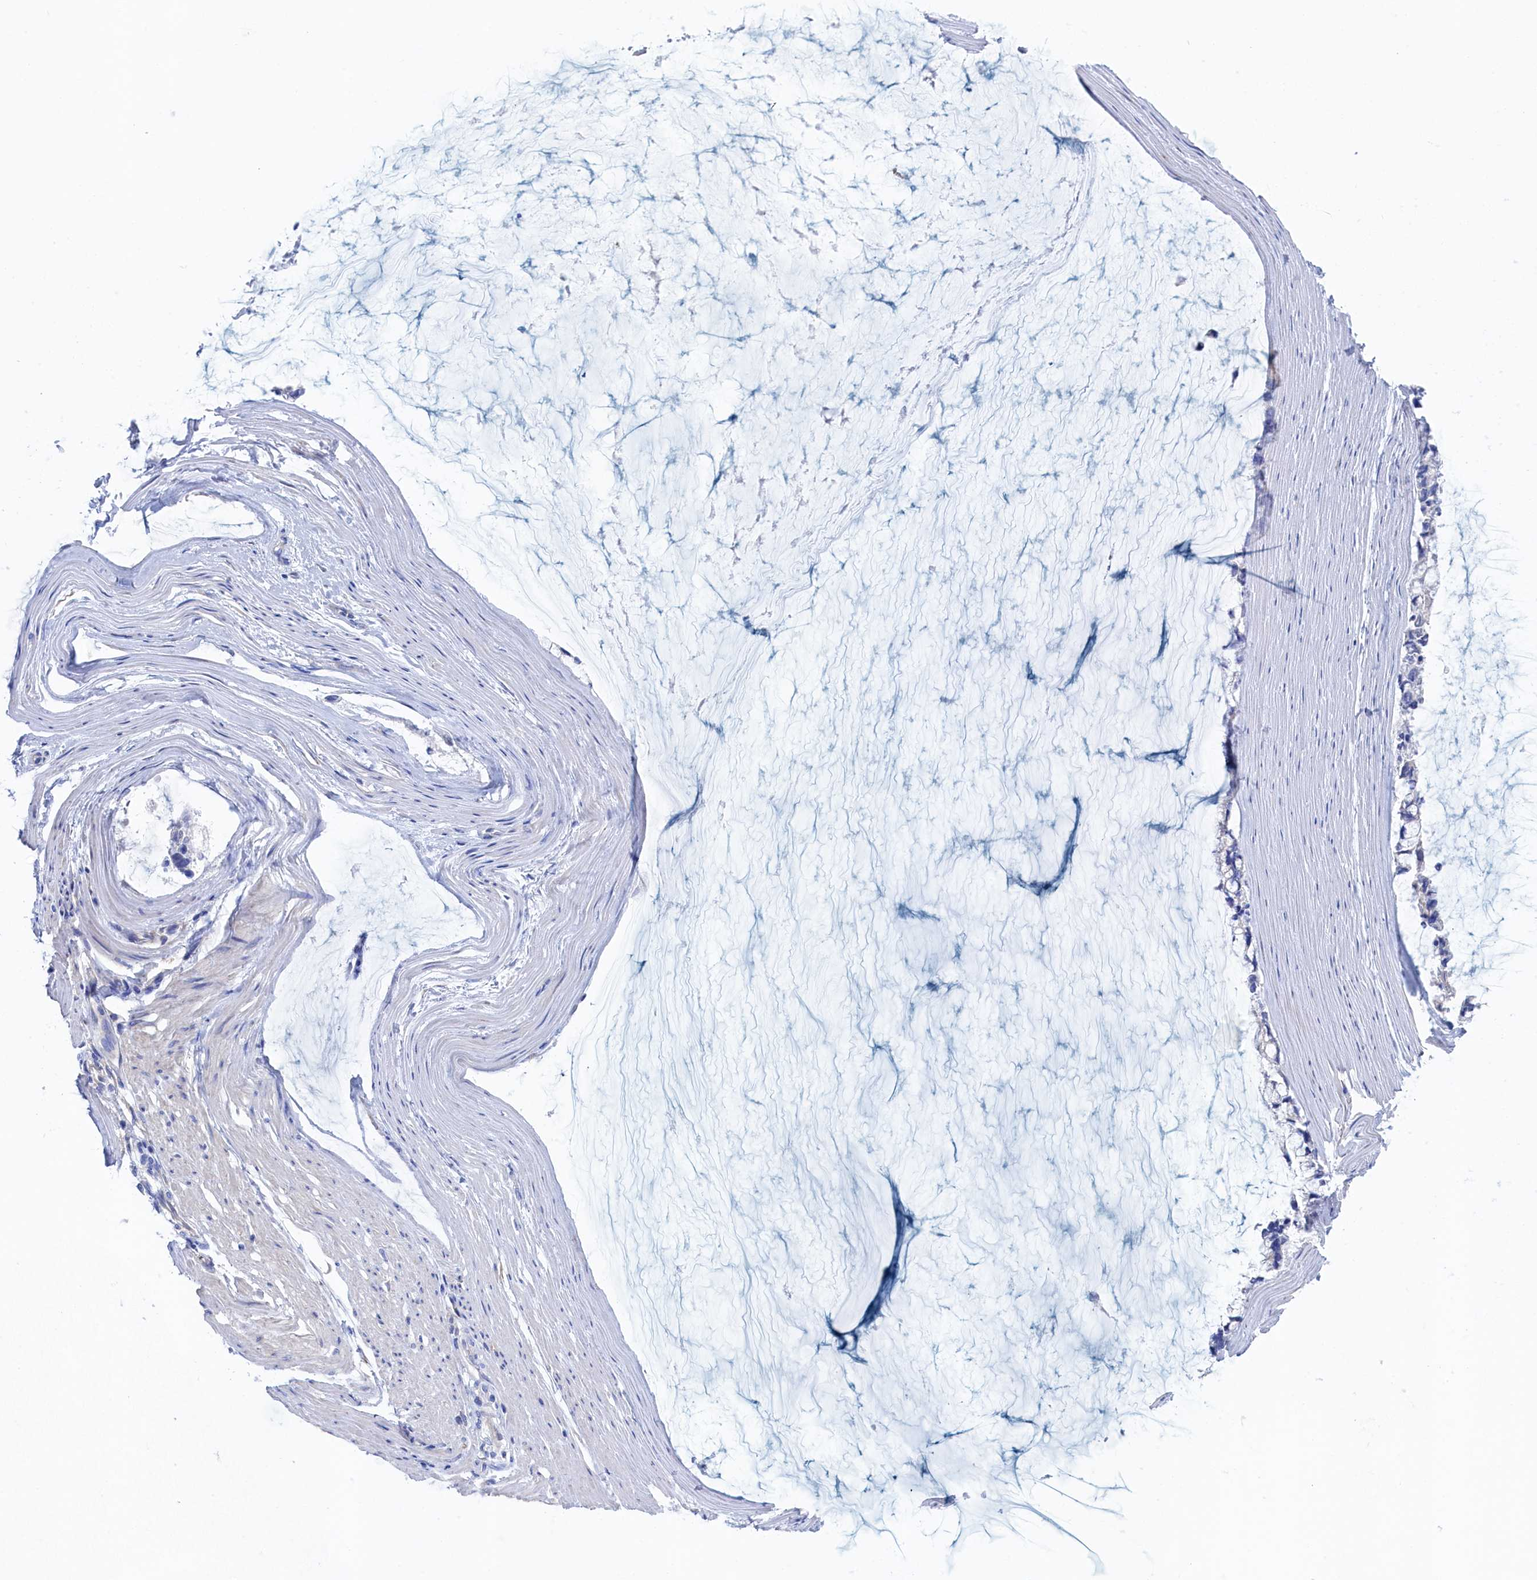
{"staining": {"intensity": "negative", "quantity": "none", "location": "none"}, "tissue": "ovarian cancer", "cell_type": "Tumor cells", "image_type": "cancer", "snomed": [{"axis": "morphology", "description": "Cystadenocarcinoma, mucinous, NOS"}, {"axis": "topography", "description": "Ovary"}], "caption": "IHC of ovarian cancer (mucinous cystadenocarcinoma) exhibits no expression in tumor cells.", "gene": "TMOD2", "patient": {"sex": "female", "age": 39}}